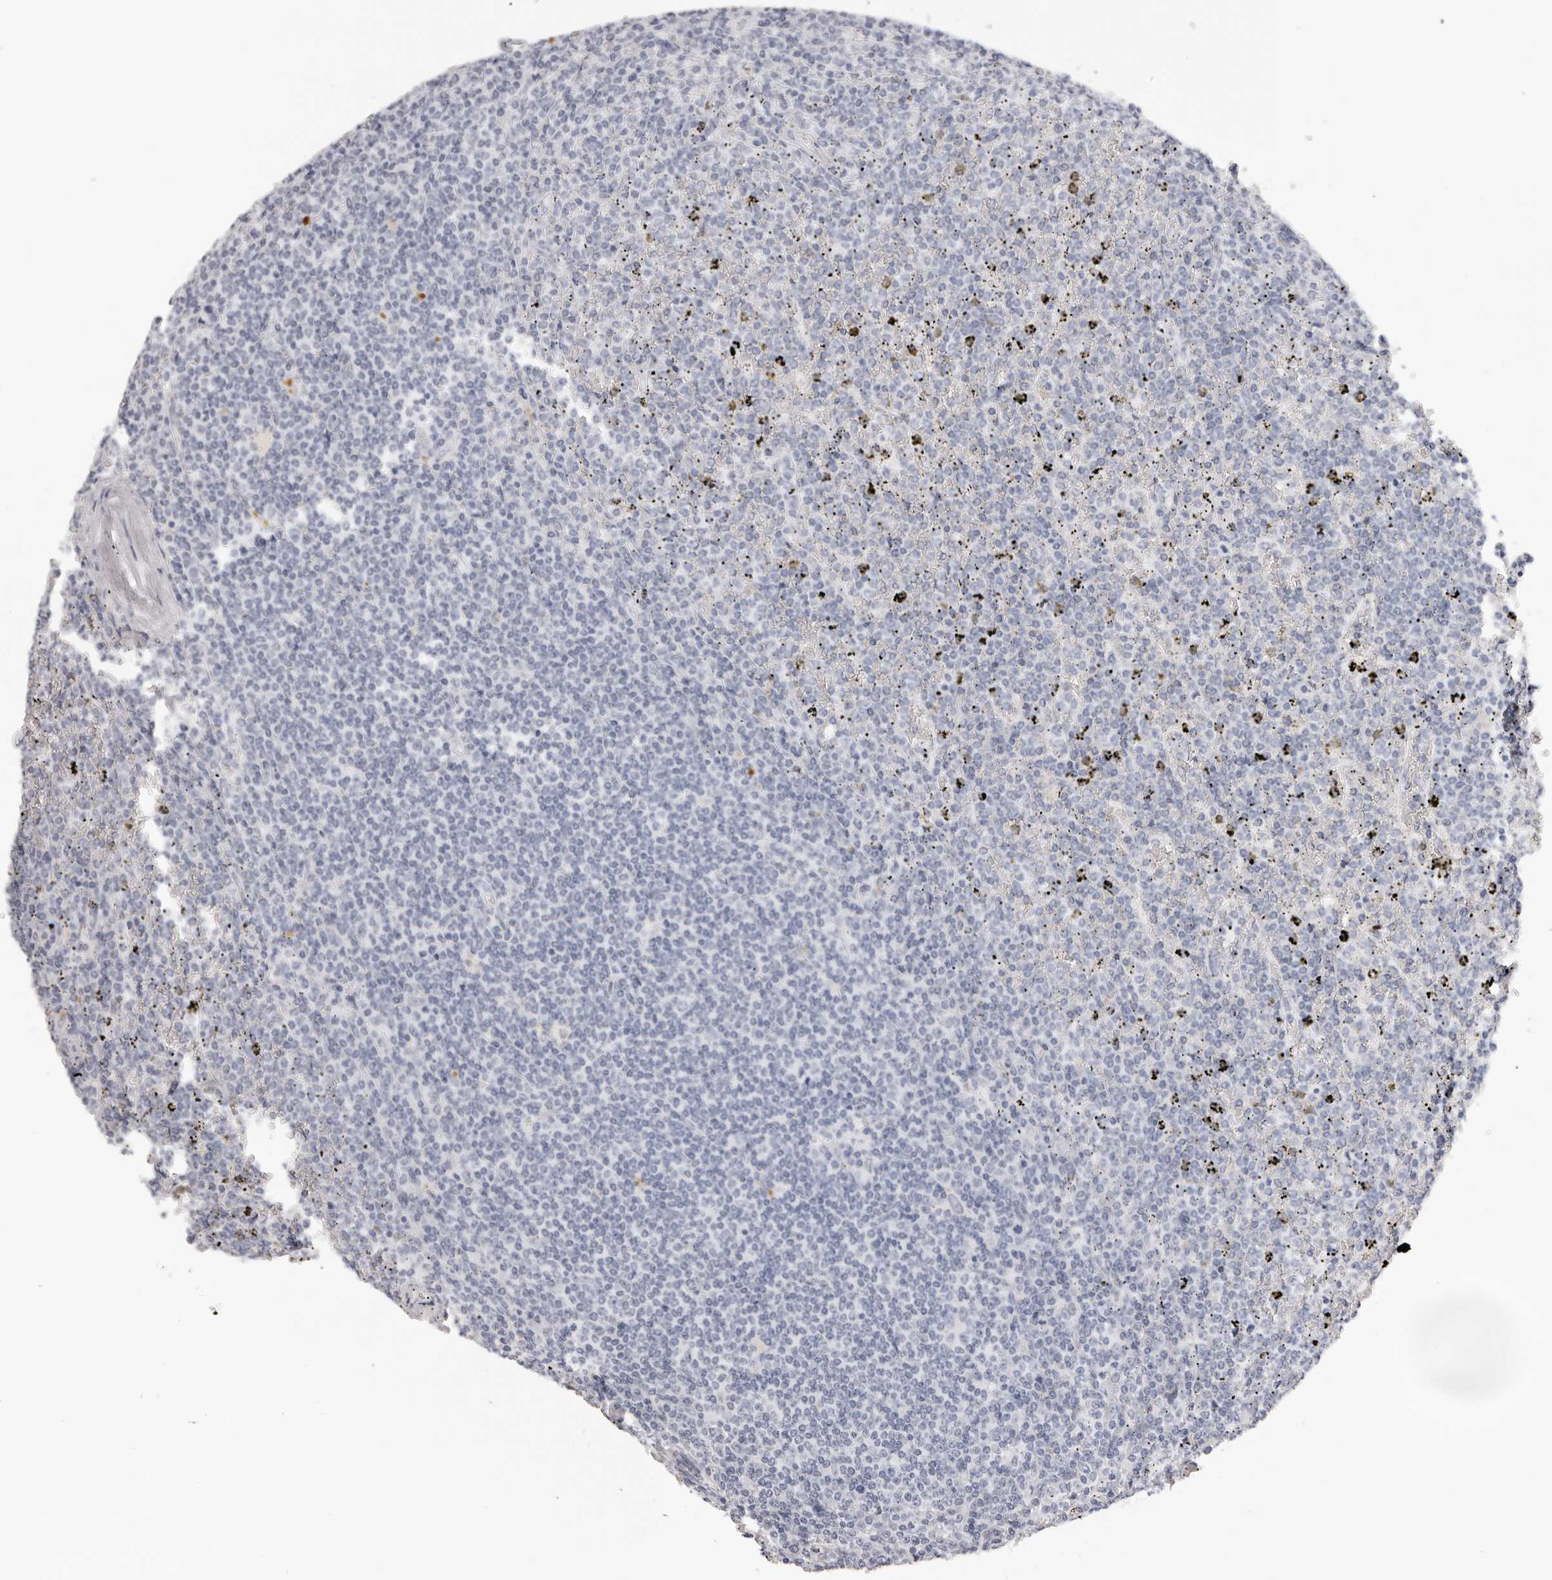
{"staining": {"intensity": "negative", "quantity": "none", "location": "none"}, "tissue": "lymphoma", "cell_type": "Tumor cells", "image_type": "cancer", "snomed": [{"axis": "morphology", "description": "Malignant lymphoma, non-Hodgkin's type, Low grade"}, {"axis": "topography", "description": "Spleen"}], "caption": "Lymphoma was stained to show a protein in brown. There is no significant staining in tumor cells.", "gene": "RHO", "patient": {"sex": "female", "age": 19}}